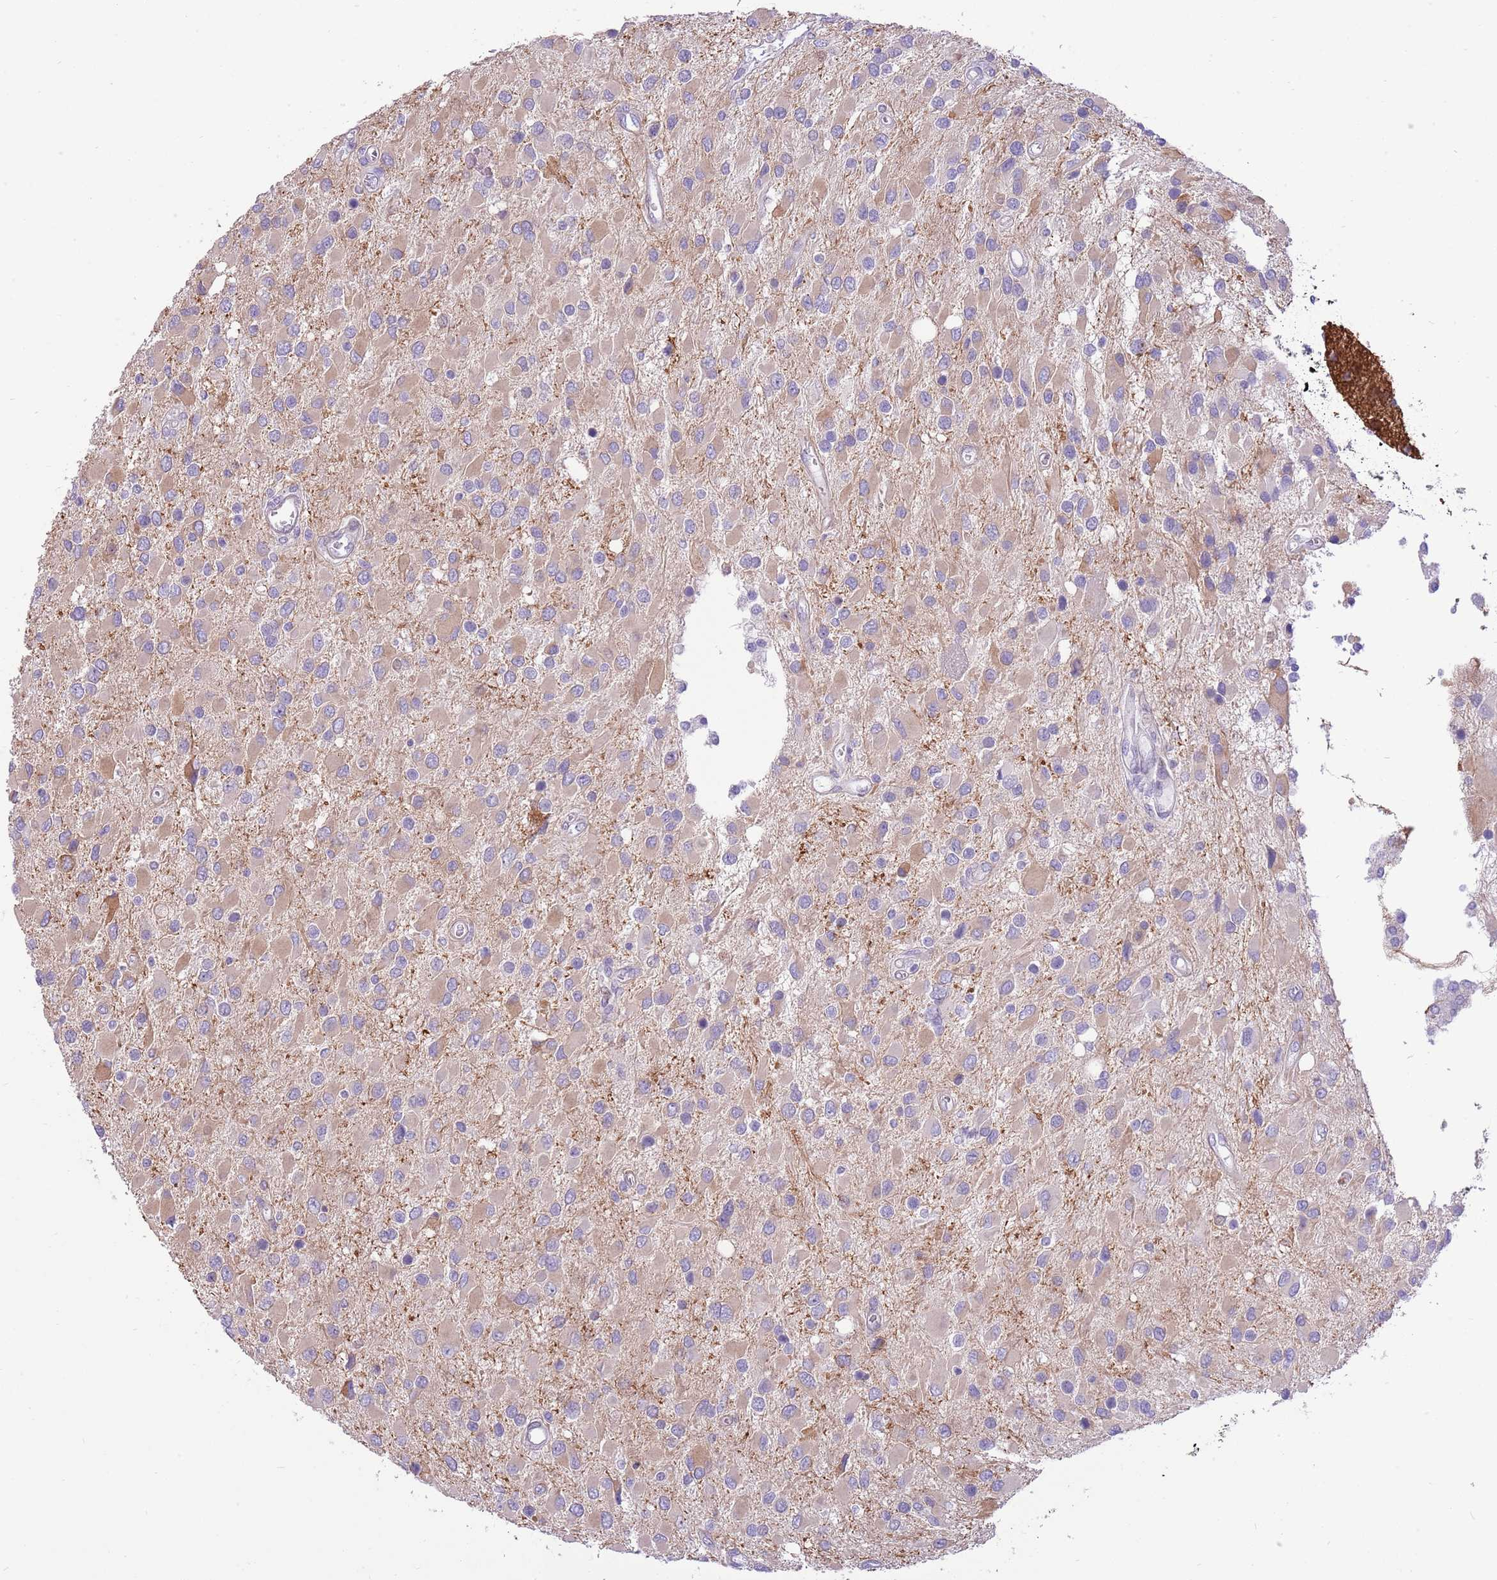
{"staining": {"intensity": "weak", "quantity": "<25%", "location": "cytoplasmic/membranous"}, "tissue": "glioma", "cell_type": "Tumor cells", "image_type": "cancer", "snomed": [{"axis": "morphology", "description": "Glioma, malignant, High grade"}, {"axis": "topography", "description": "Brain"}], "caption": "This is an immunohistochemistry photomicrograph of malignant high-grade glioma. There is no positivity in tumor cells.", "gene": "ZC4H2", "patient": {"sex": "male", "age": 53}}